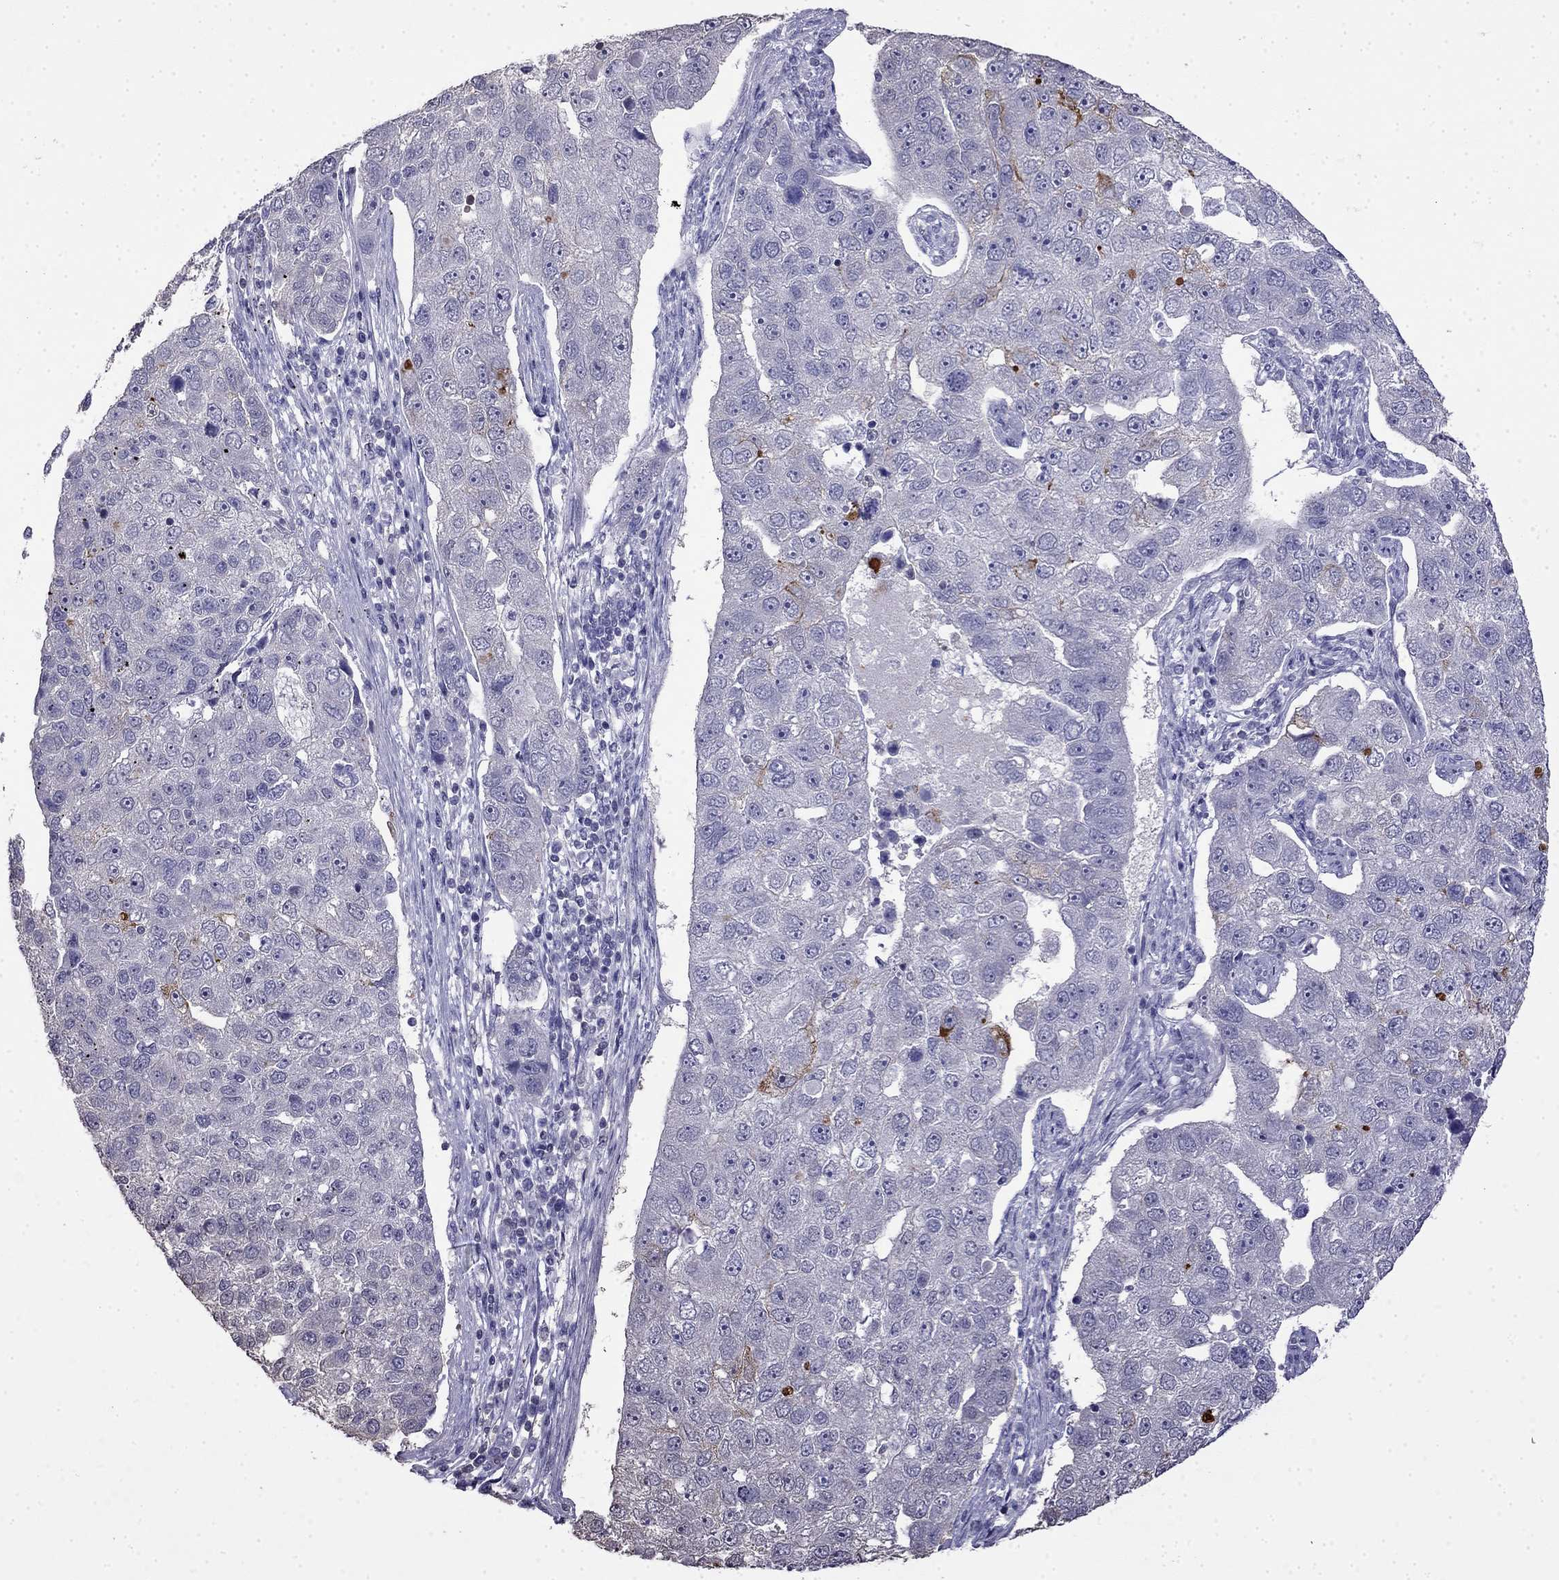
{"staining": {"intensity": "negative", "quantity": "none", "location": "none"}, "tissue": "pancreatic cancer", "cell_type": "Tumor cells", "image_type": "cancer", "snomed": [{"axis": "morphology", "description": "Adenocarcinoma, NOS"}, {"axis": "topography", "description": "Pancreas"}], "caption": "A micrograph of pancreatic cancer (adenocarcinoma) stained for a protein exhibits no brown staining in tumor cells.", "gene": "GUCA1B", "patient": {"sex": "female", "age": 61}}